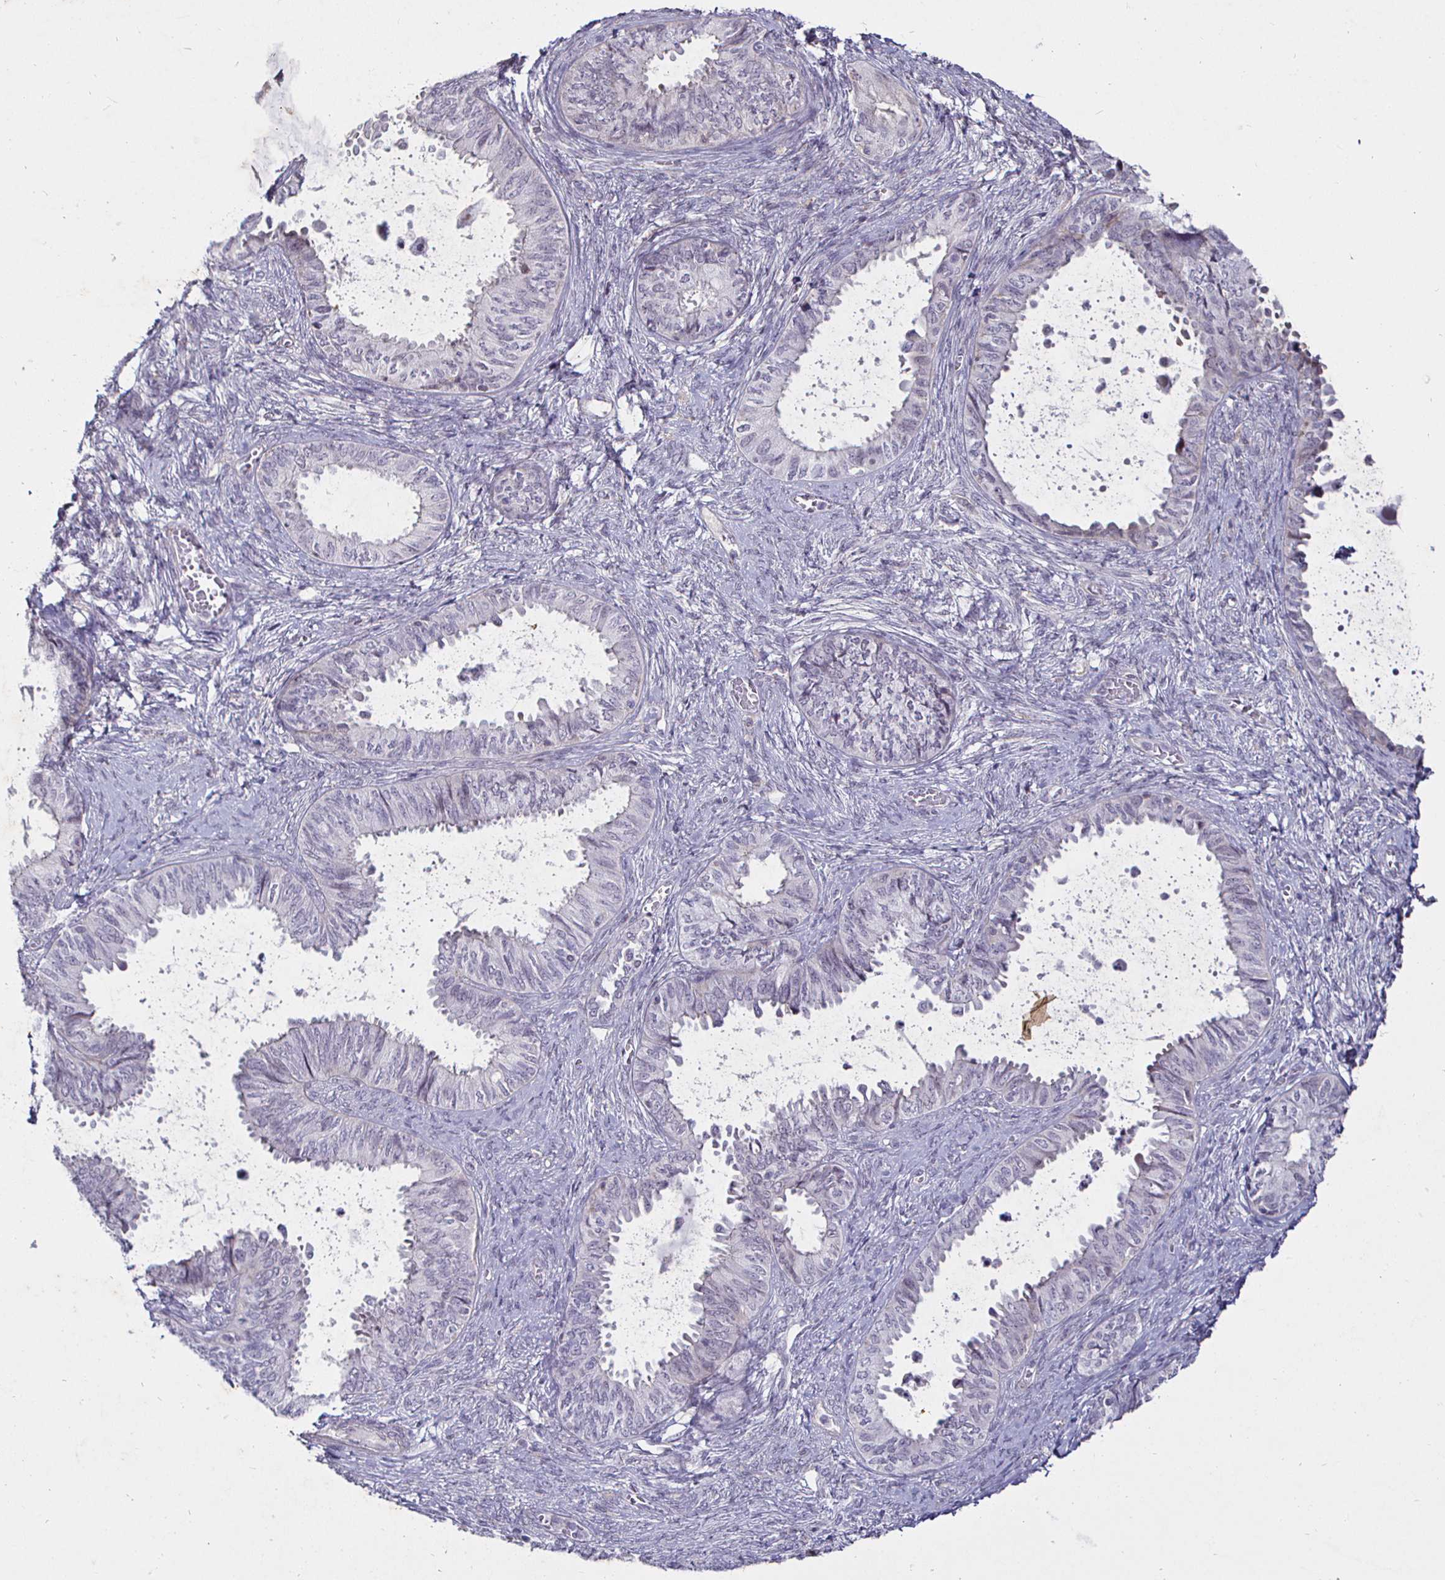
{"staining": {"intensity": "negative", "quantity": "none", "location": "none"}, "tissue": "ovarian cancer", "cell_type": "Tumor cells", "image_type": "cancer", "snomed": [{"axis": "morphology", "description": "Carcinoma, endometroid"}, {"axis": "topography", "description": "Ovary"}], "caption": "Tumor cells show no significant protein staining in ovarian cancer.", "gene": "MLH1", "patient": {"sex": "female", "age": 70}}